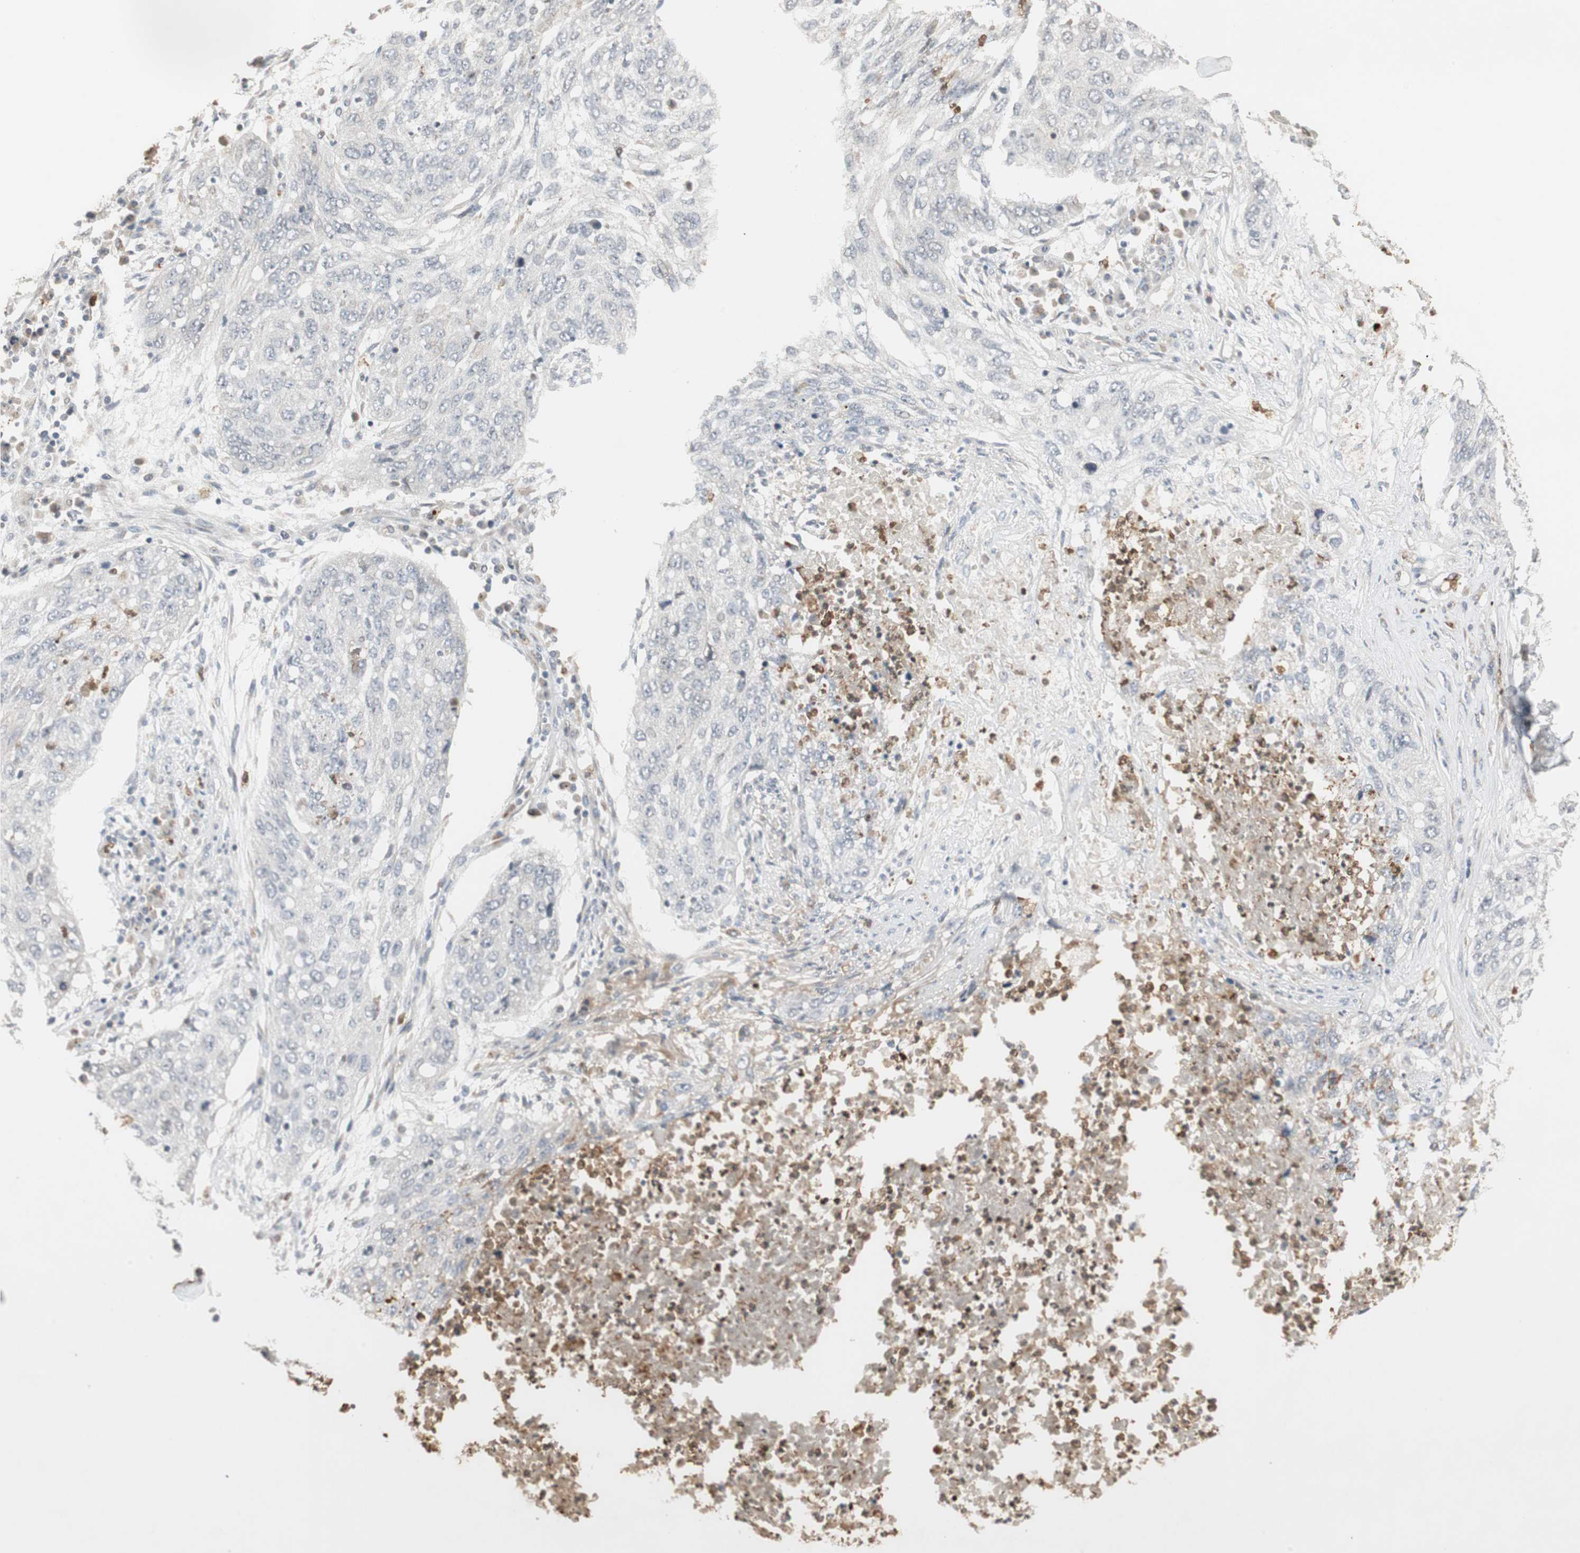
{"staining": {"intensity": "negative", "quantity": "none", "location": "none"}, "tissue": "lung cancer", "cell_type": "Tumor cells", "image_type": "cancer", "snomed": [{"axis": "morphology", "description": "Squamous cell carcinoma, NOS"}, {"axis": "topography", "description": "Lung"}], "caption": "Immunohistochemistry of human squamous cell carcinoma (lung) reveals no staining in tumor cells.", "gene": "SNX4", "patient": {"sex": "female", "age": 63}}